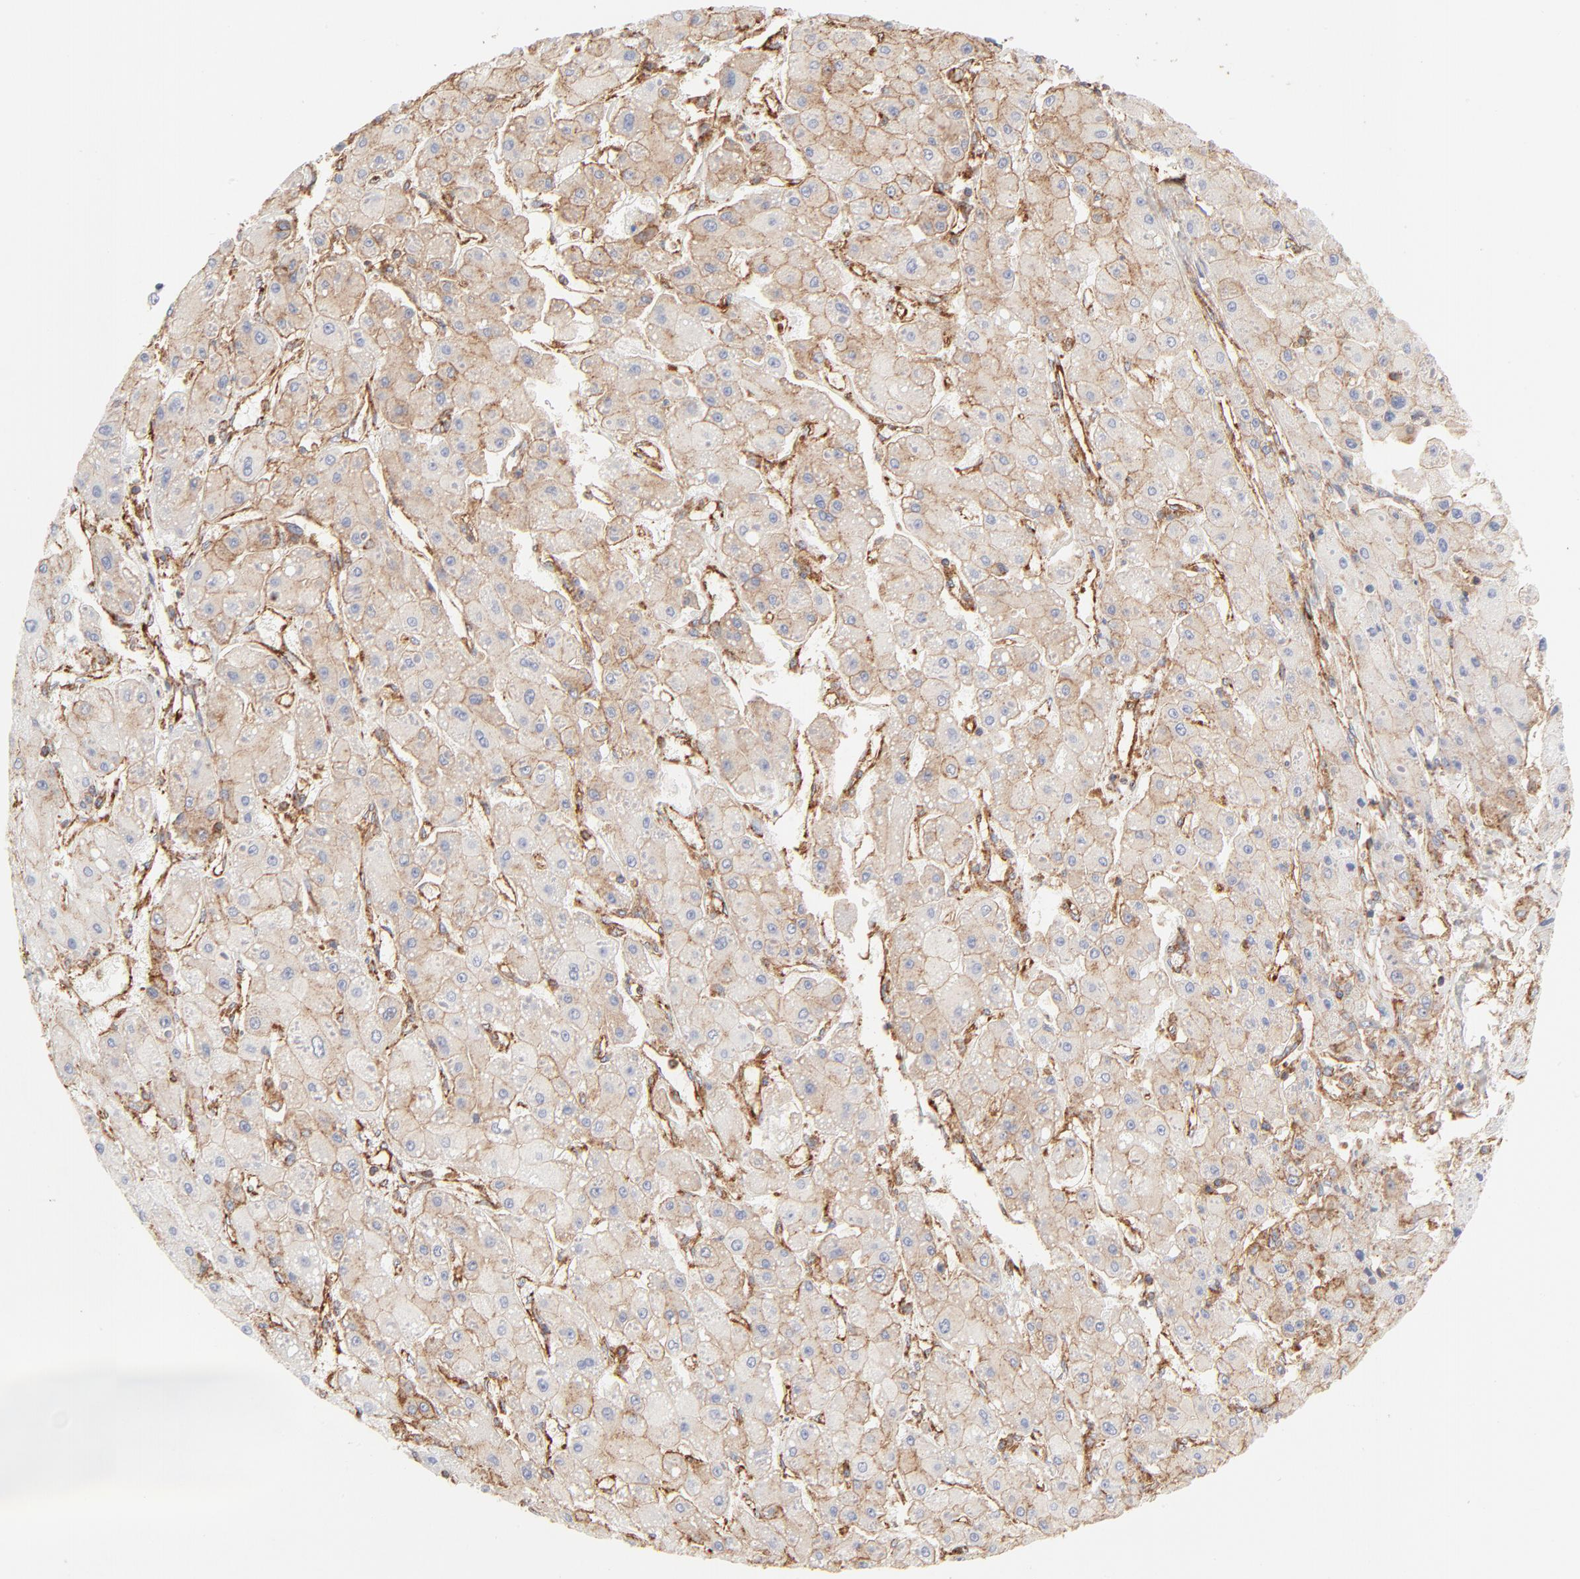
{"staining": {"intensity": "moderate", "quantity": ">75%", "location": "cytoplasmic/membranous"}, "tissue": "liver cancer", "cell_type": "Tumor cells", "image_type": "cancer", "snomed": [{"axis": "morphology", "description": "Carcinoma, Hepatocellular, NOS"}, {"axis": "topography", "description": "Liver"}], "caption": "This is an image of IHC staining of liver hepatocellular carcinoma, which shows moderate staining in the cytoplasmic/membranous of tumor cells.", "gene": "CLTB", "patient": {"sex": "female", "age": 52}}